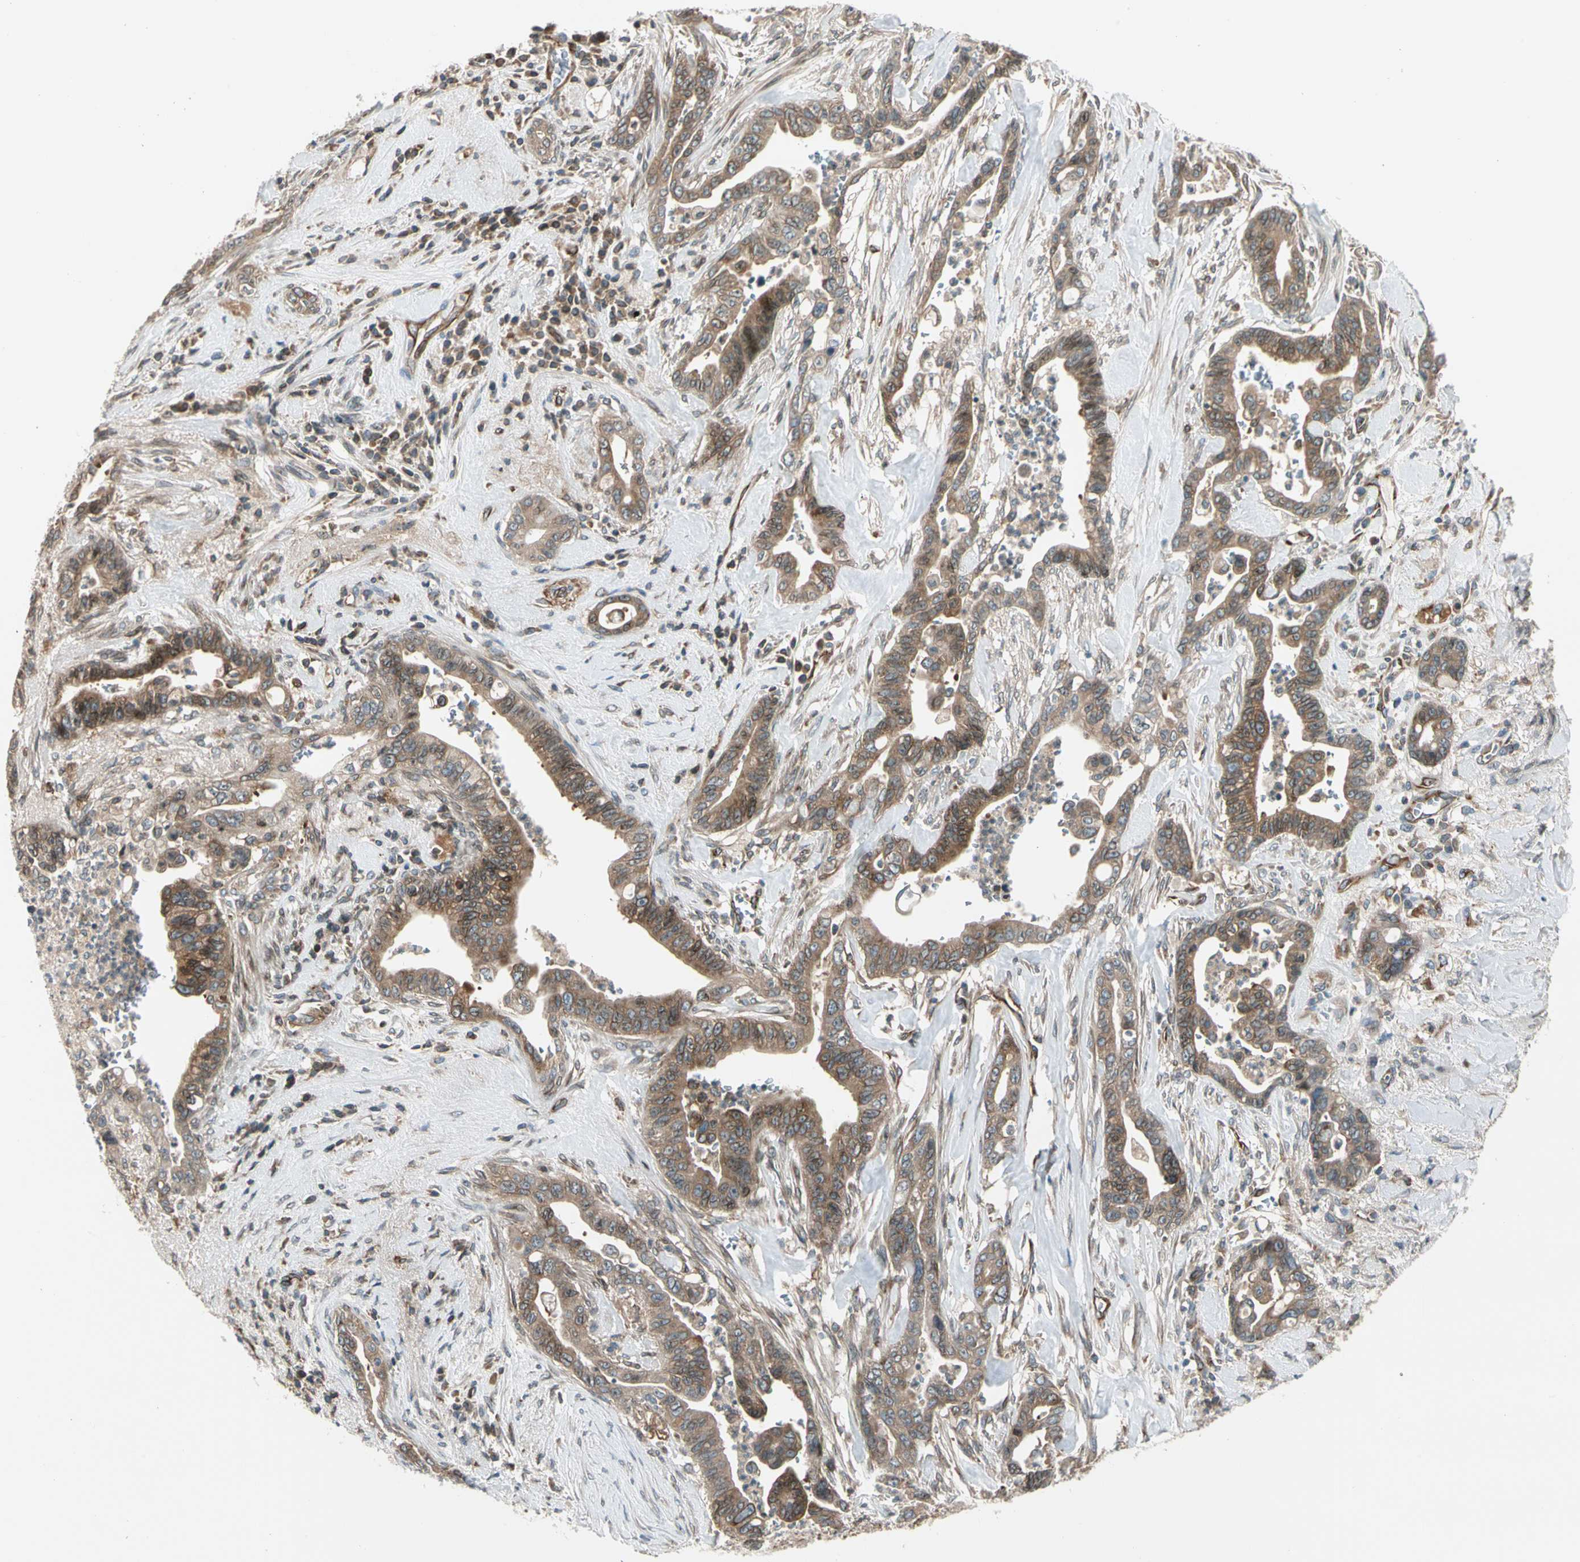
{"staining": {"intensity": "moderate", "quantity": ">75%", "location": "cytoplasmic/membranous"}, "tissue": "pancreatic cancer", "cell_type": "Tumor cells", "image_type": "cancer", "snomed": [{"axis": "morphology", "description": "Adenocarcinoma, NOS"}, {"axis": "topography", "description": "Pancreas"}], "caption": "Protein positivity by IHC exhibits moderate cytoplasmic/membranous staining in about >75% of tumor cells in pancreatic cancer (adenocarcinoma).", "gene": "TRIO", "patient": {"sex": "male", "age": 70}}